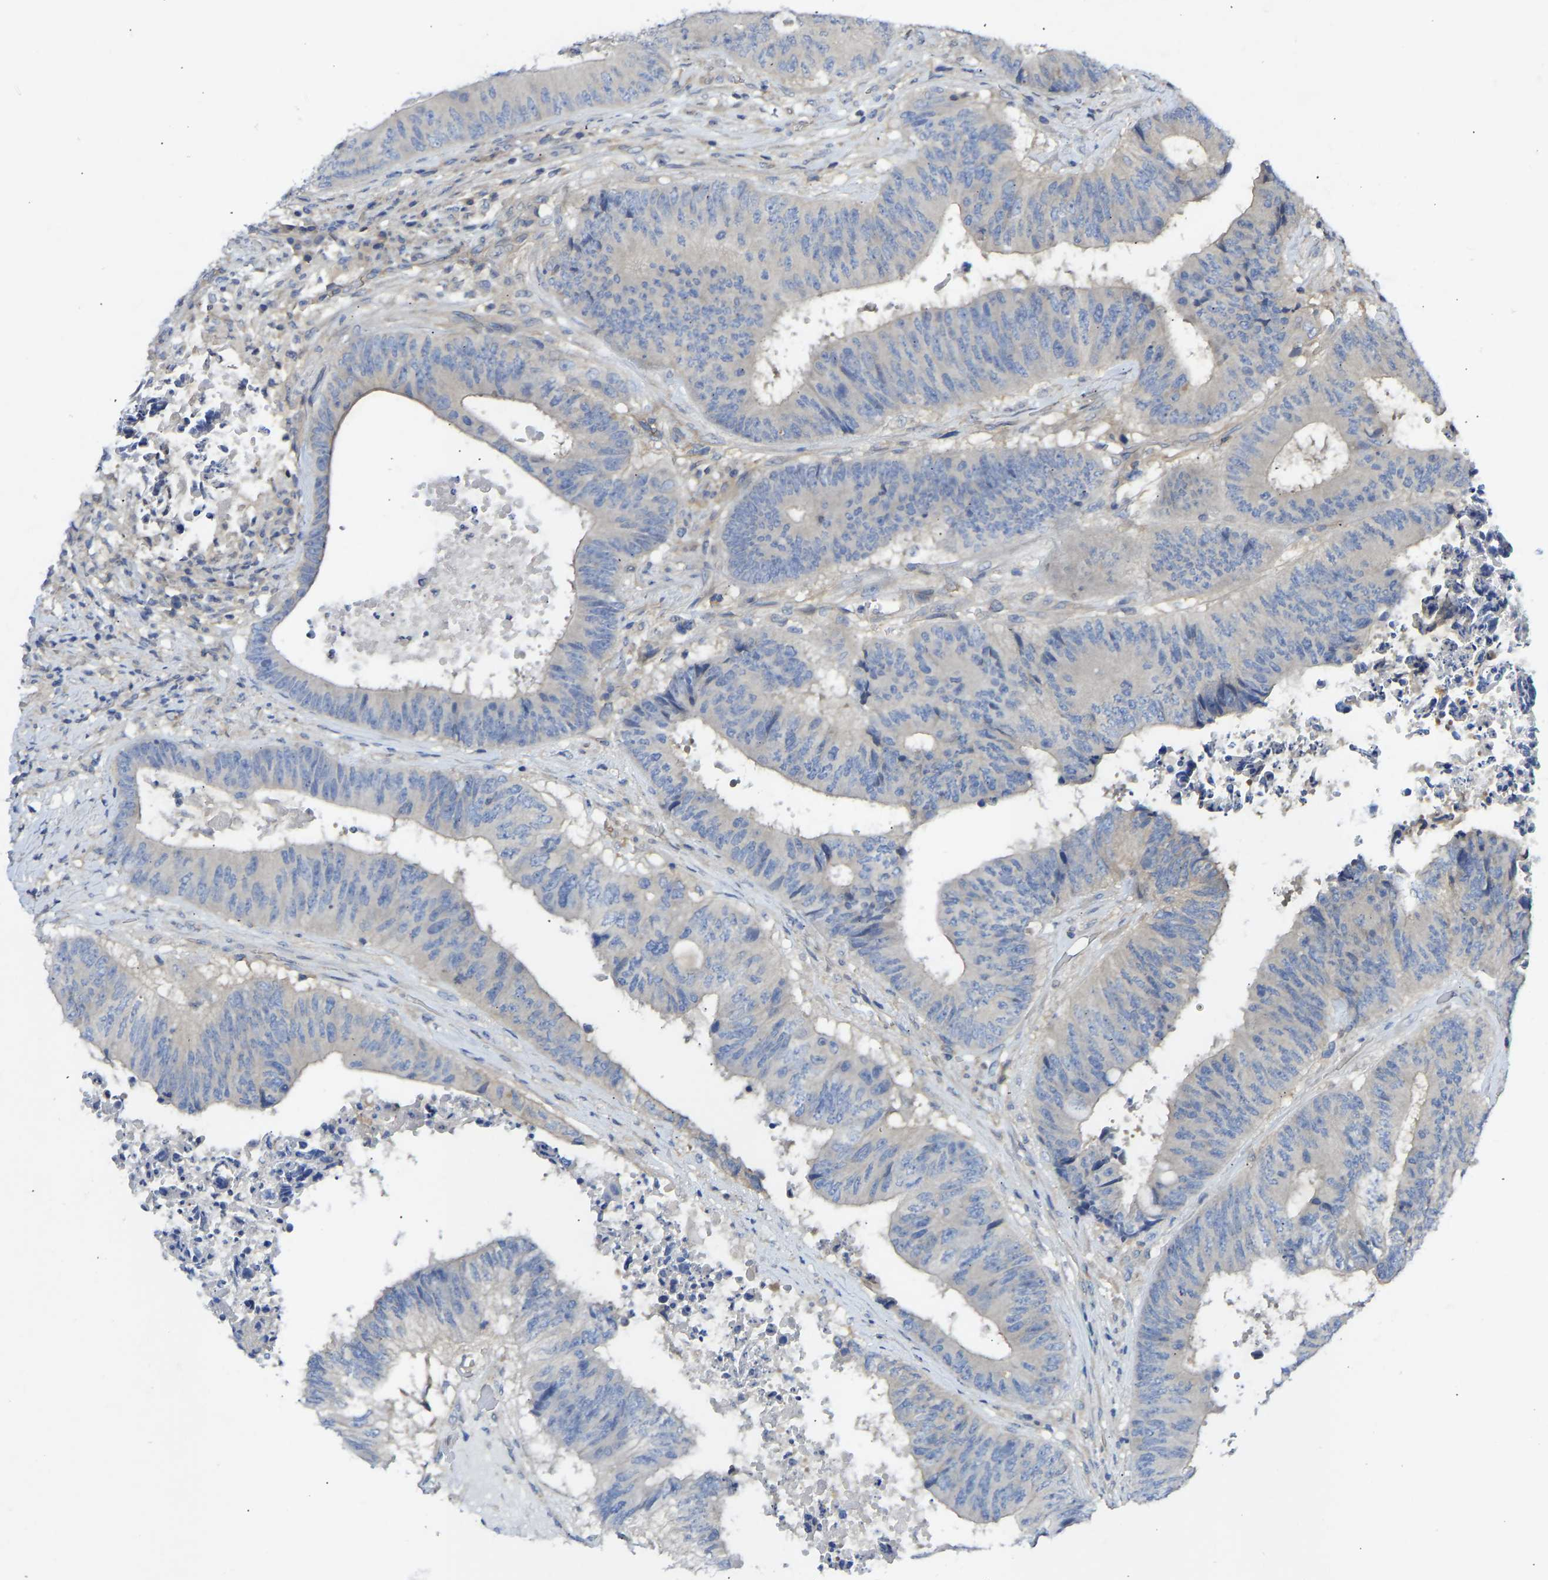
{"staining": {"intensity": "weak", "quantity": "<25%", "location": "cytoplasmic/membranous"}, "tissue": "colorectal cancer", "cell_type": "Tumor cells", "image_type": "cancer", "snomed": [{"axis": "morphology", "description": "Adenocarcinoma, NOS"}, {"axis": "topography", "description": "Rectum"}], "caption": "Colorectal cancer (adenocarcinoma) was stained to show a protein in brown. There is no significant positivity in tumor cells.", "gene": "PPP3CA", "patient": {"sex": "male", "age": 72}}